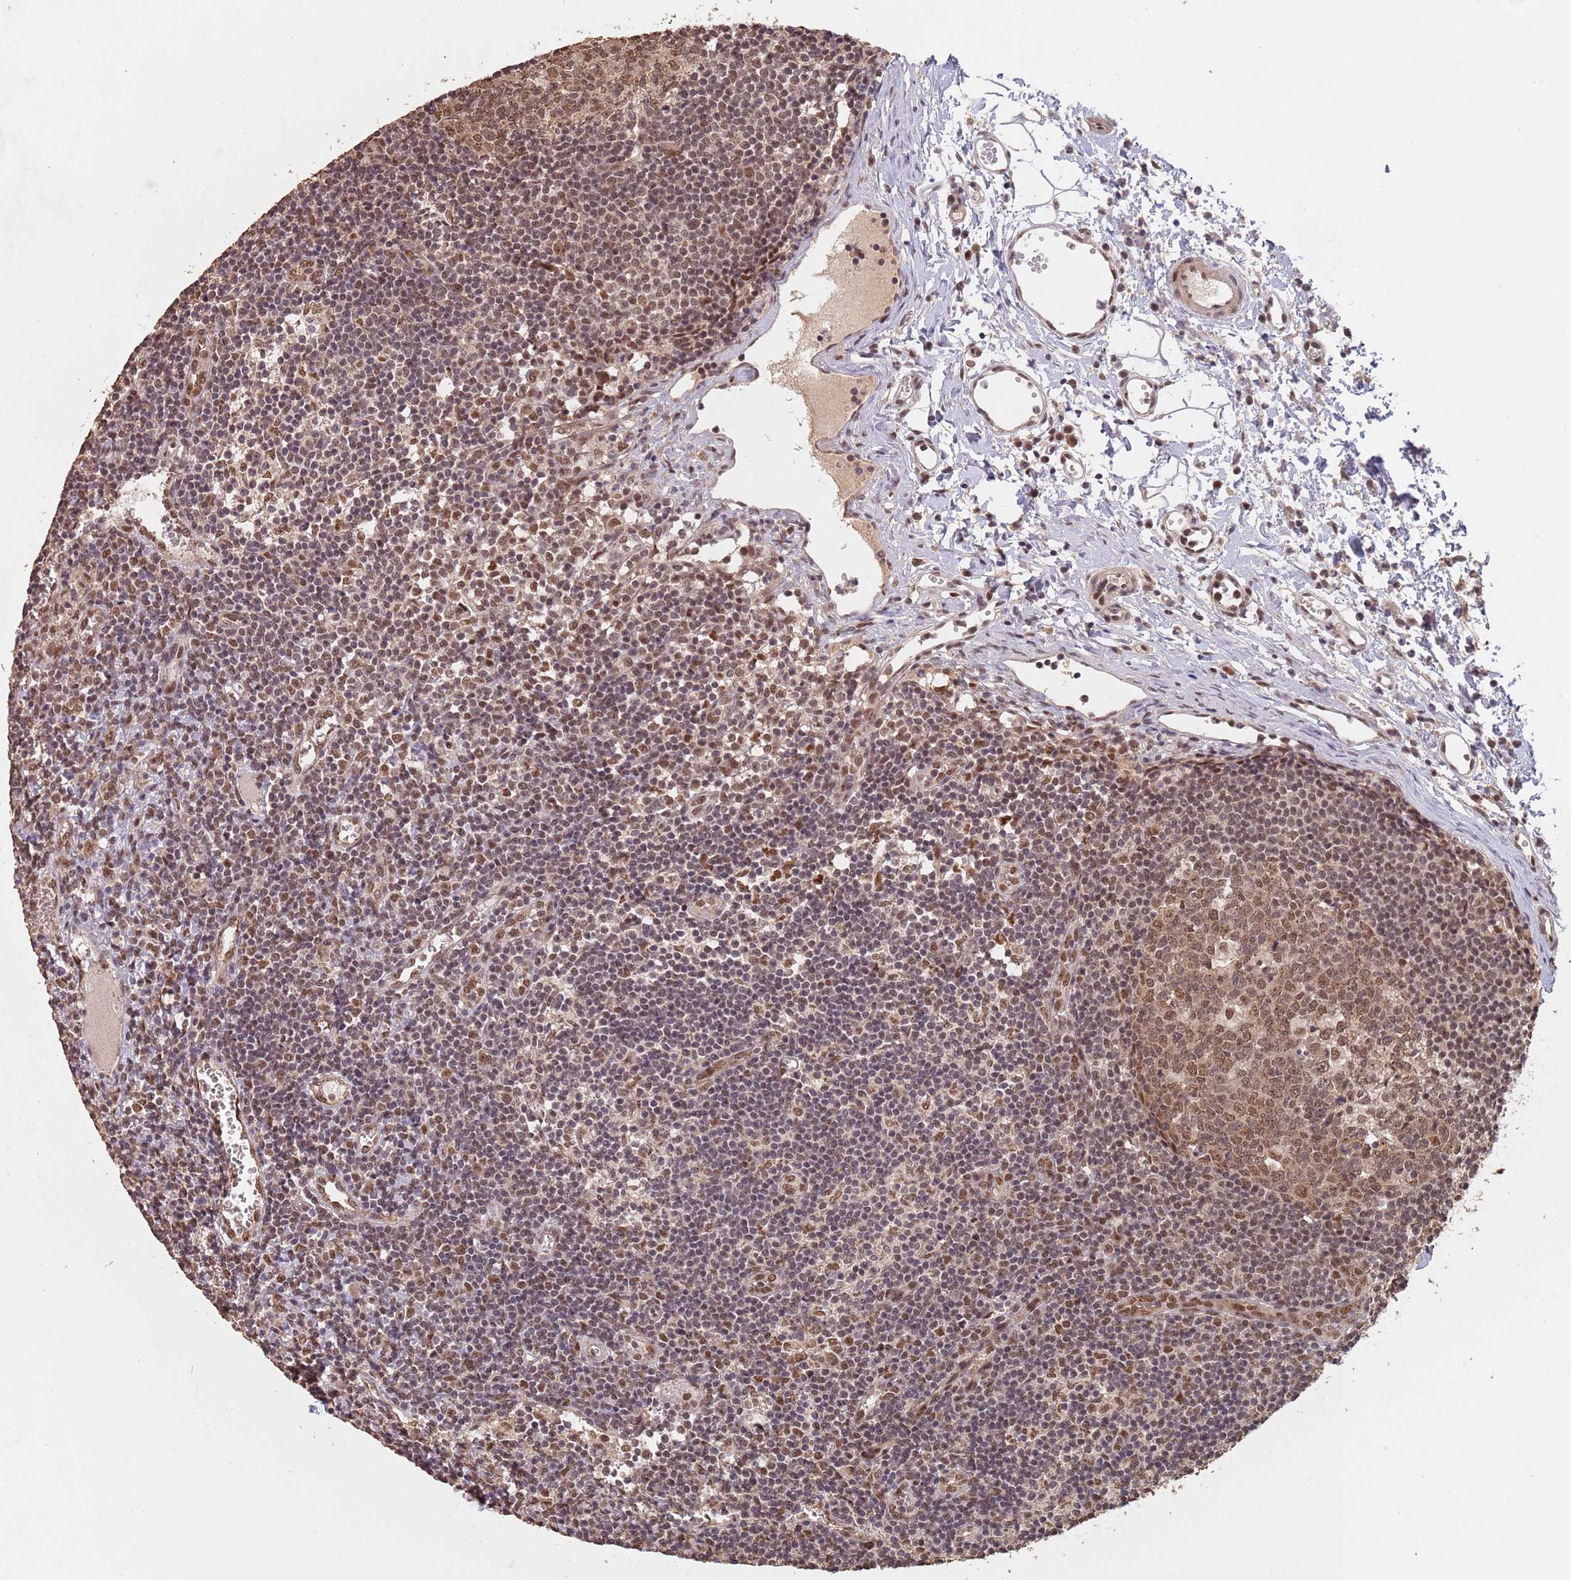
{"staining": {"intensity": "moderate", "quantity": ">75%", "location": "nuclear"}, "tissue": "lymph node", "cell_type": "Germinal center cells", "image_type": "normal", "snomed": [{"axis": "morphology", "description": "Normal tissue, NOS"}, {"axis": "topography", "description": "Lymph node"}], "caption": "Immunohistochemistry (IHC) image of normal lymph node: human lymph node stained using immunohistochemistry exhibits medium levels of moderate protein expression localized specifically in the nuclear of germinal center cells, appearing as a nuclear brown color.", "gene": "RFXANK", "patient": {"sex": "female", "age": 37}}